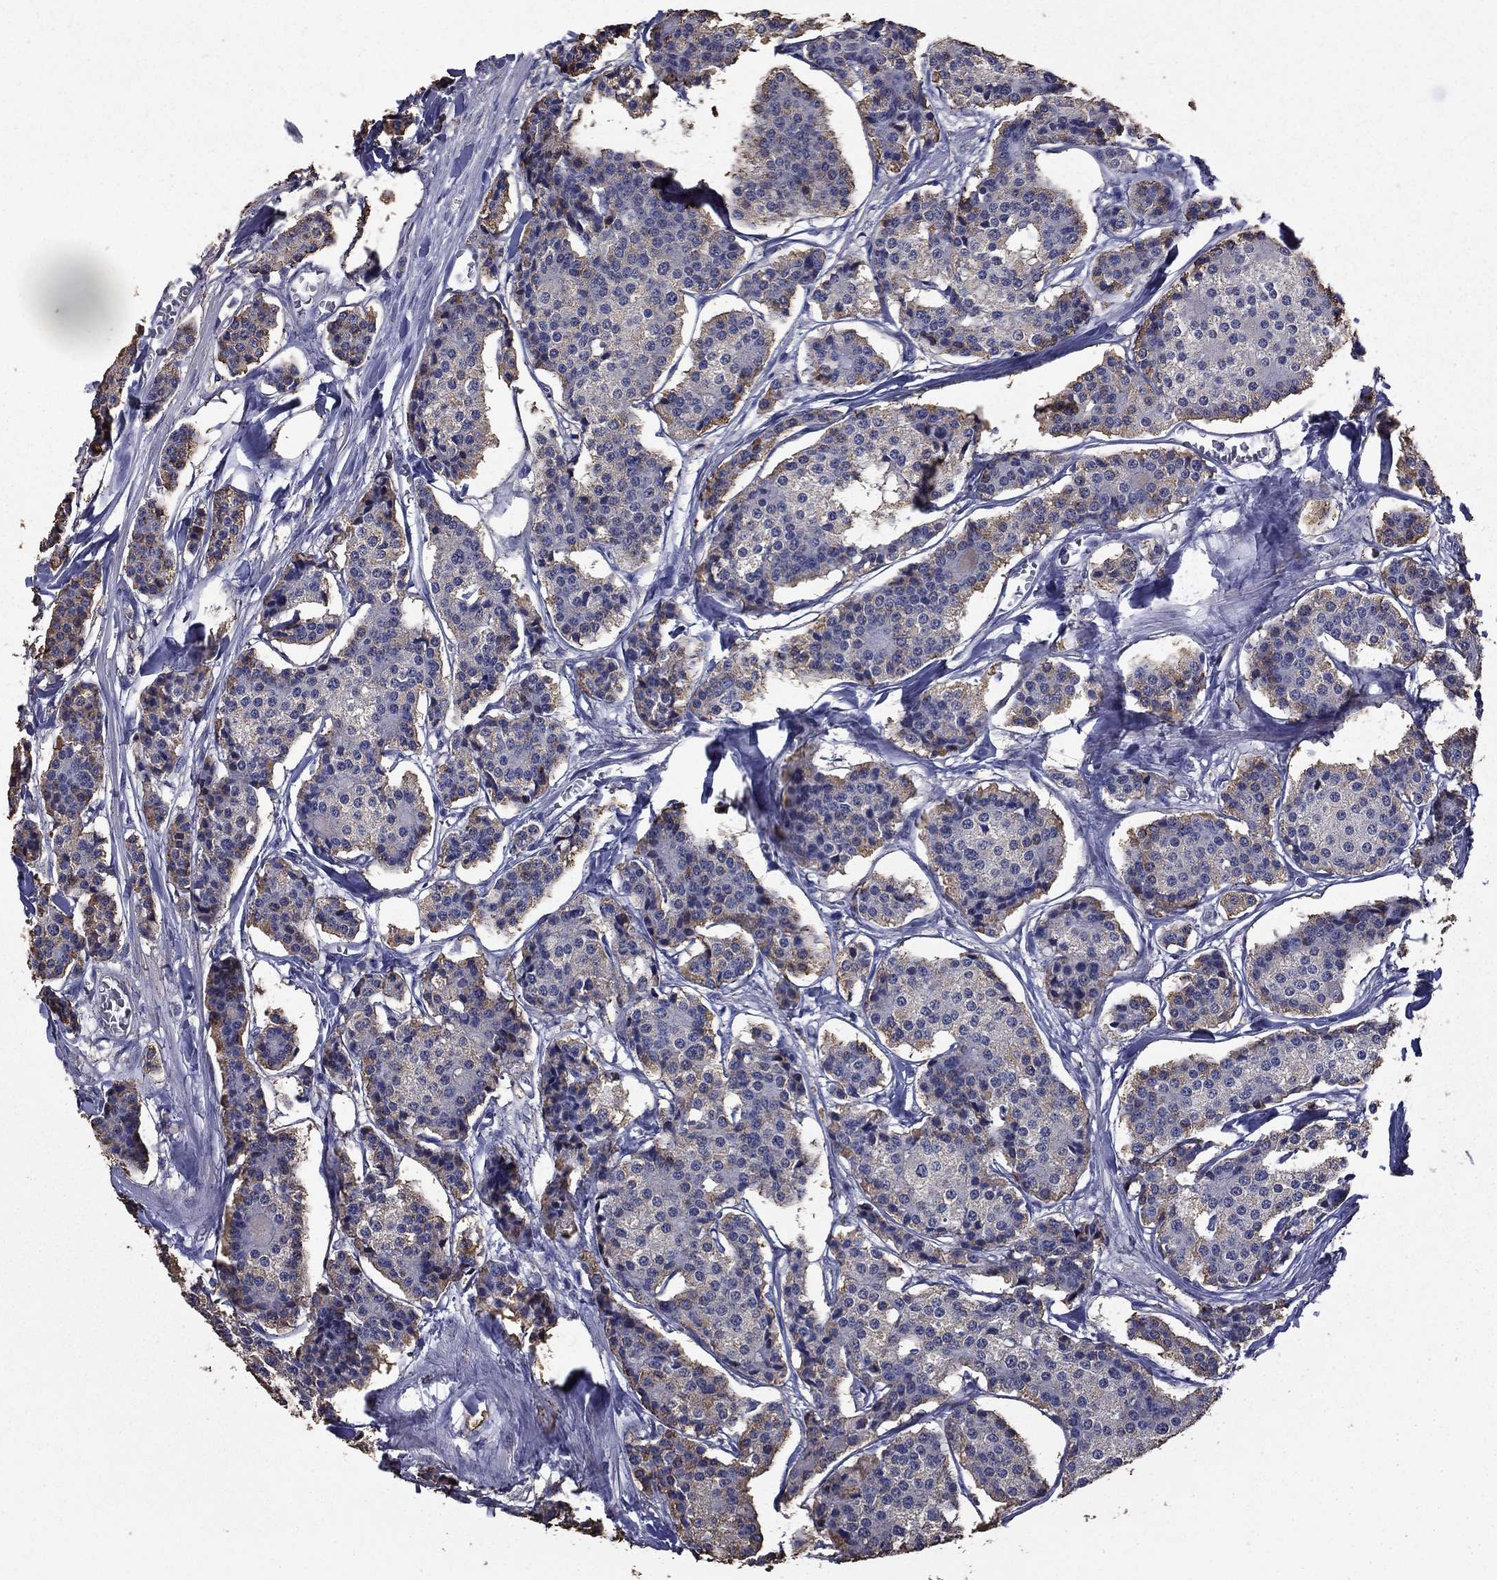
{"staining": {"intensity": "weak", "quantity": "<25%", "location": "cytoplasmic/membranous"}, "tissue": "carcinoid", "cell_type": "Tumor cells", "image_type": "cancer", "snomed": [{"axis": "morphology", "description": "Carcinoid, malignant, NOS"}, {"axis": "topography", "description": "Small intestine"}], "caption": "IHC micrograph of neoplastic tissue: malignant carcinoid stained with DAB shows no significant protein positivity in tumor cells.", "gene": "MFAP3L", "patient": {"sex": "female", "age": 65}}